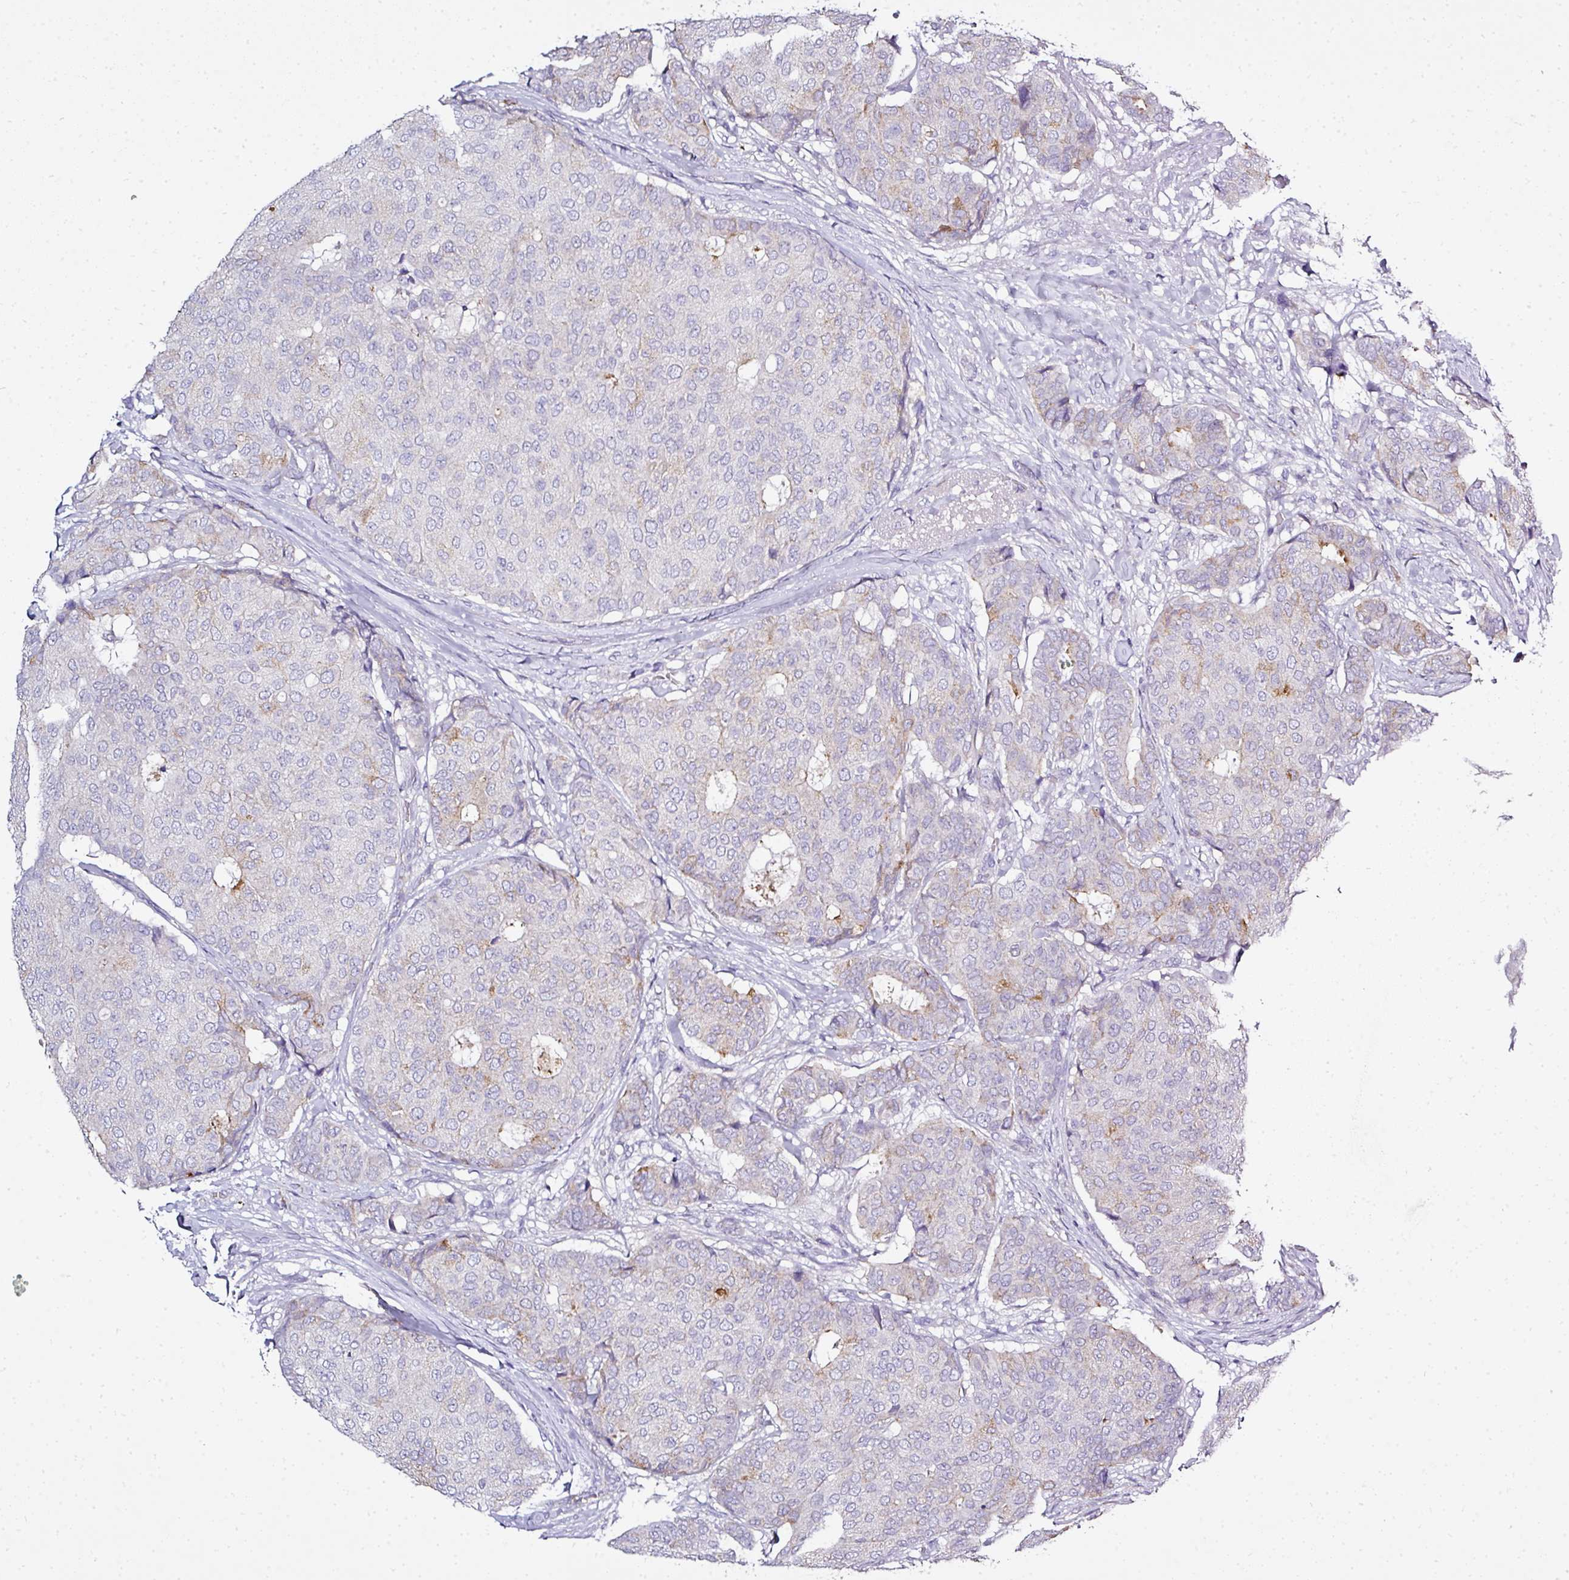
{"staining": {"intensity": "negative", "quantity": "none", "location": "none"}, "tissue": "breast cancer", "cell_type": "Tumor cells", "image_type": "cancer", "snomed": [{"axis": "morphology", "description": "Duct carcinoma"}, {"axis": "topography", "description": "Breast"}], "caption": "Breast cancer (infiltrating ductal carcinoma) was stained to show a protein in brown. There is no significant staining in tumor cells. (Brightfield microscopy of DAB immunohistochemistry (IHC) at high magnification).", "gene": "CAB39L", "patient": {"sex": "female", "age": 75}}